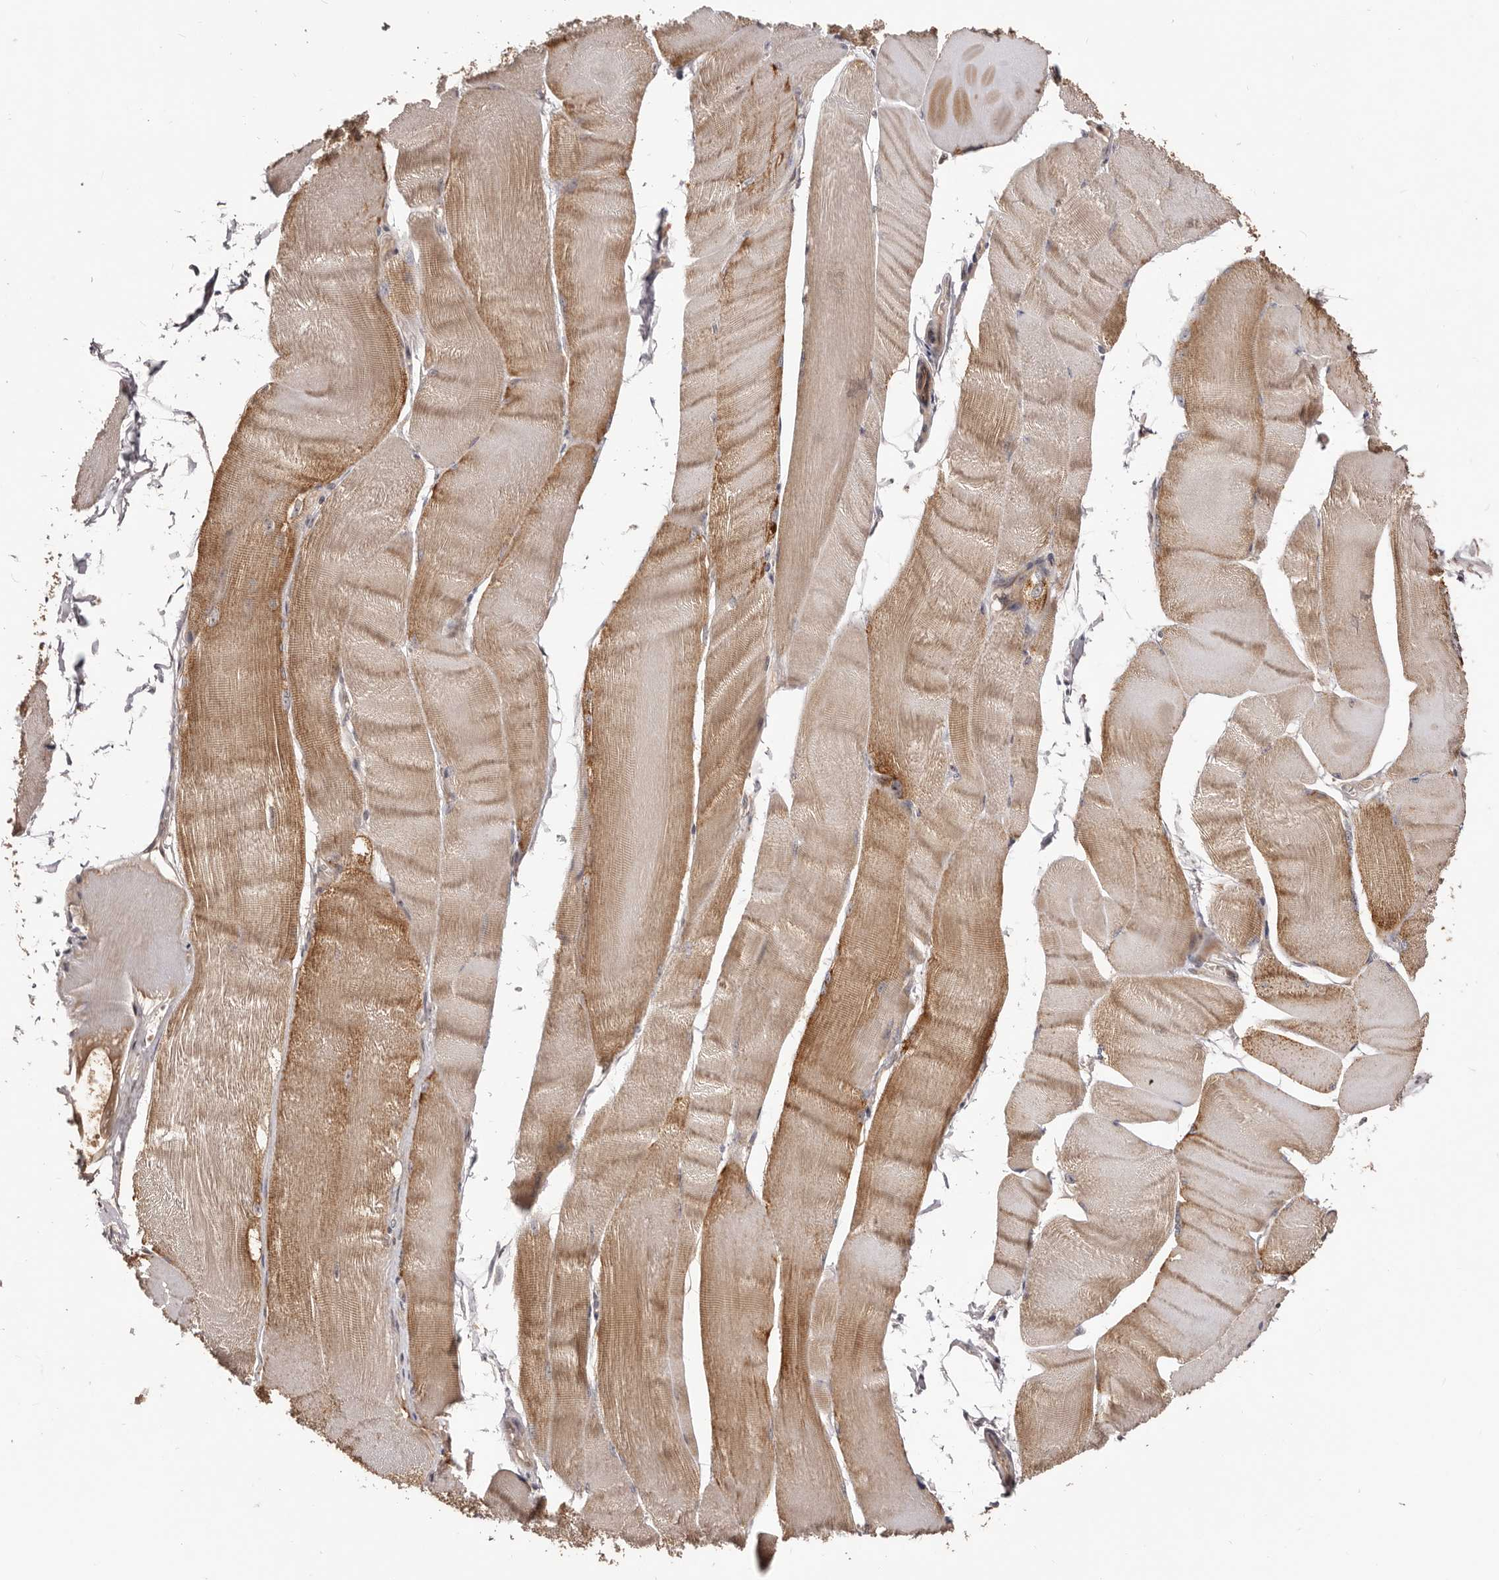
{"staining": {"intensity": "moderate", "quantity": "25%-75%", "location": "cytoplasmic/membranous"}, "tissue": "skeletal muscle", "cell_type": "Myocytes", "image_type": "normal", "snomed": [{"axis": "morphology", "description": "Normal tissue, NOS"}, {"axis": "morphology", "description": "Basal cell carcinoma"}, {"axis": "topography", "description": "Skeletal muscle"}], "caption": "Protein expression analysis of benign skeletal muscle shows moderate cytoplasmic/membranous expression in approximately 25%-75% of myocytes.", "gene": "MDP1", "patient": {"sex": "female", "age": 64}}